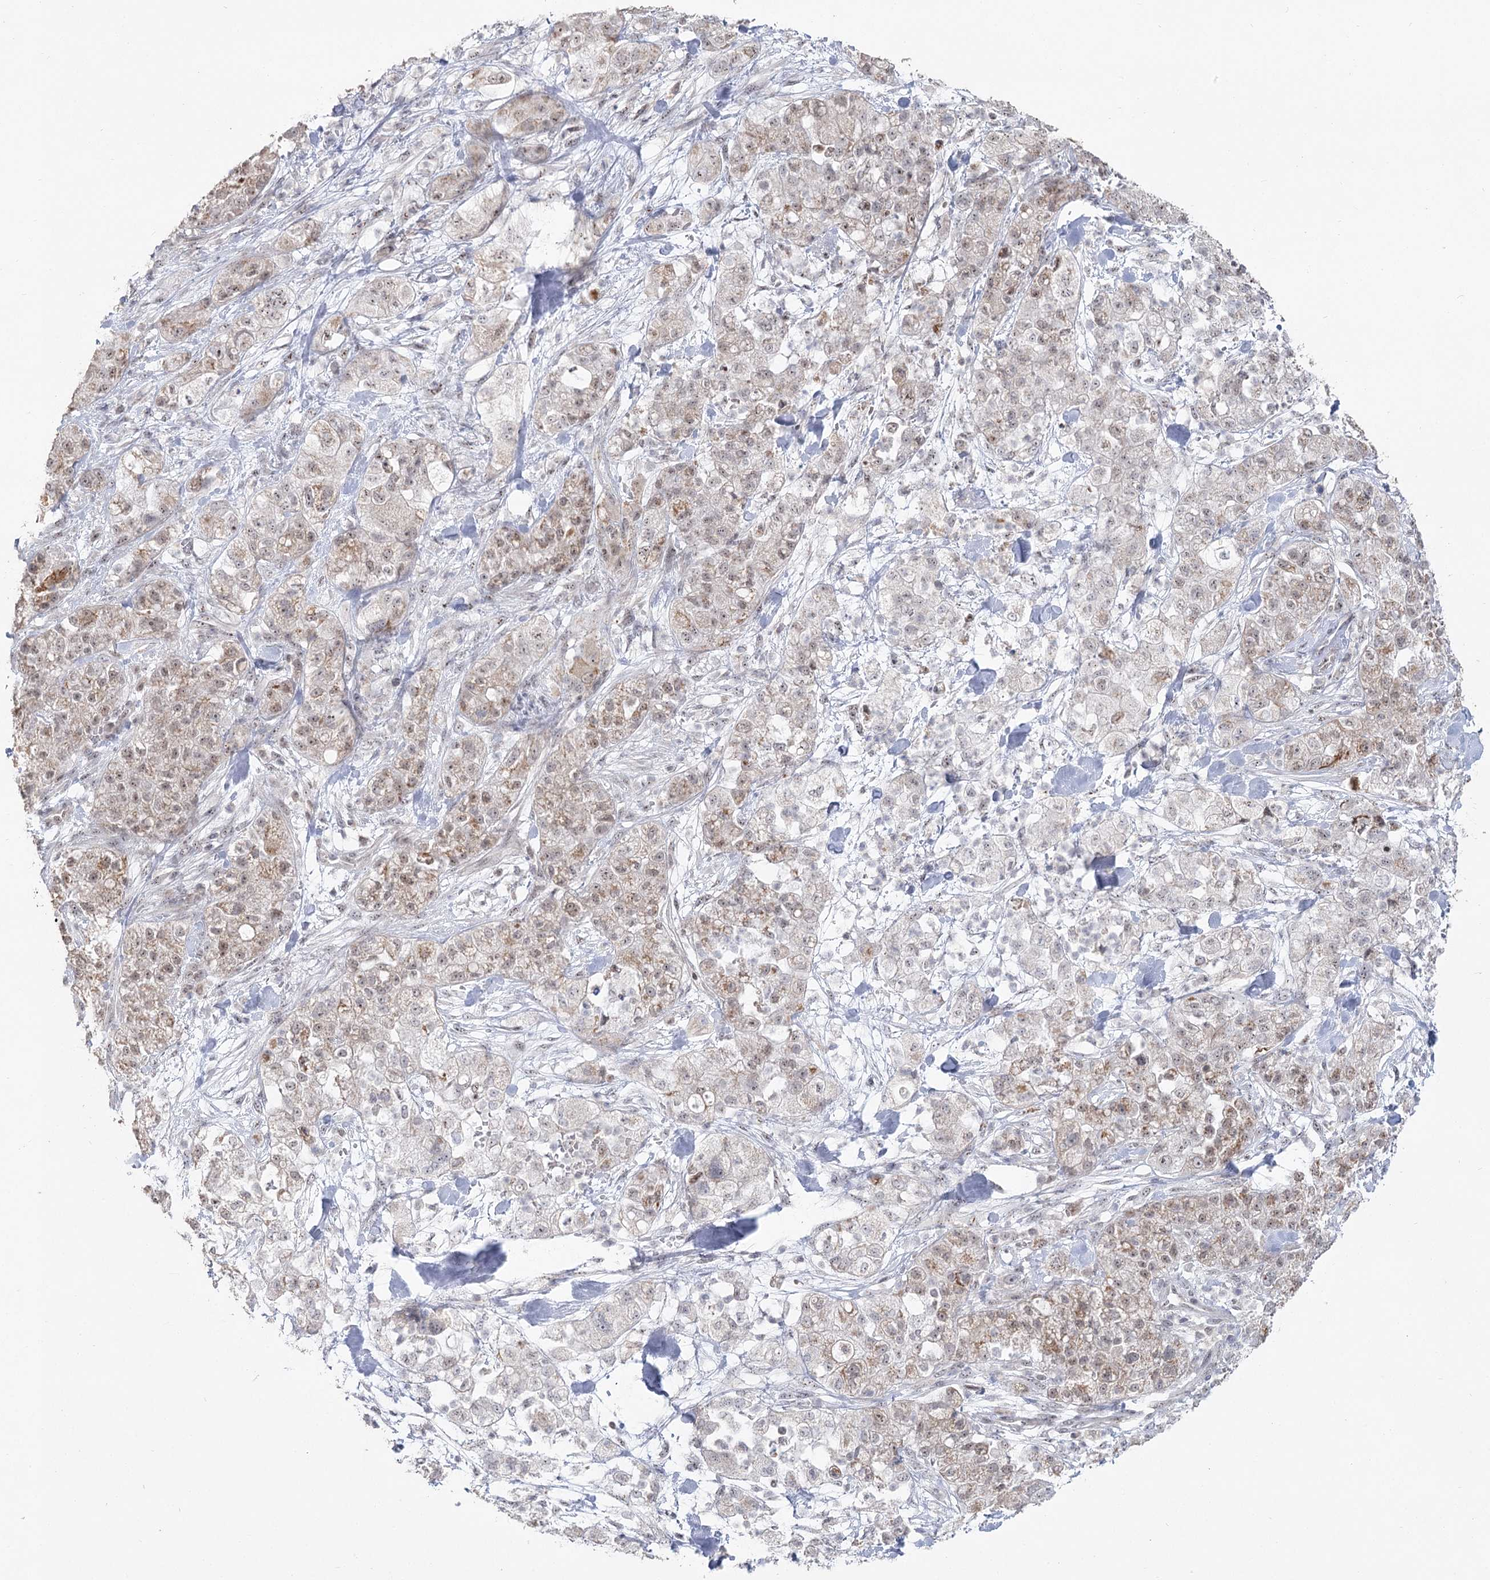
{"staining": {"intensity": "weak", "quantity": "25%-75%", "location": "cytoplasmic/membranous,nuclear"}, "tissue": "pancreatic cancer", "cell_type": "Tumor cells", "image_type": "cancer", "snomed": [{"axis": "morphology", "description": "Adenocarcinoma, NOS"}, {"axis": "topography", "description": "Pancreas"}], "caption": "Pancreatic cancer tissue exhibits weak cytoplasmic/membranous and nuclear positivity in about 25%-75% of tumor cells, visualized by immunohistochemistry.", "gene": "RUFY4", "patient": {"sex": "female", "age": 78}}